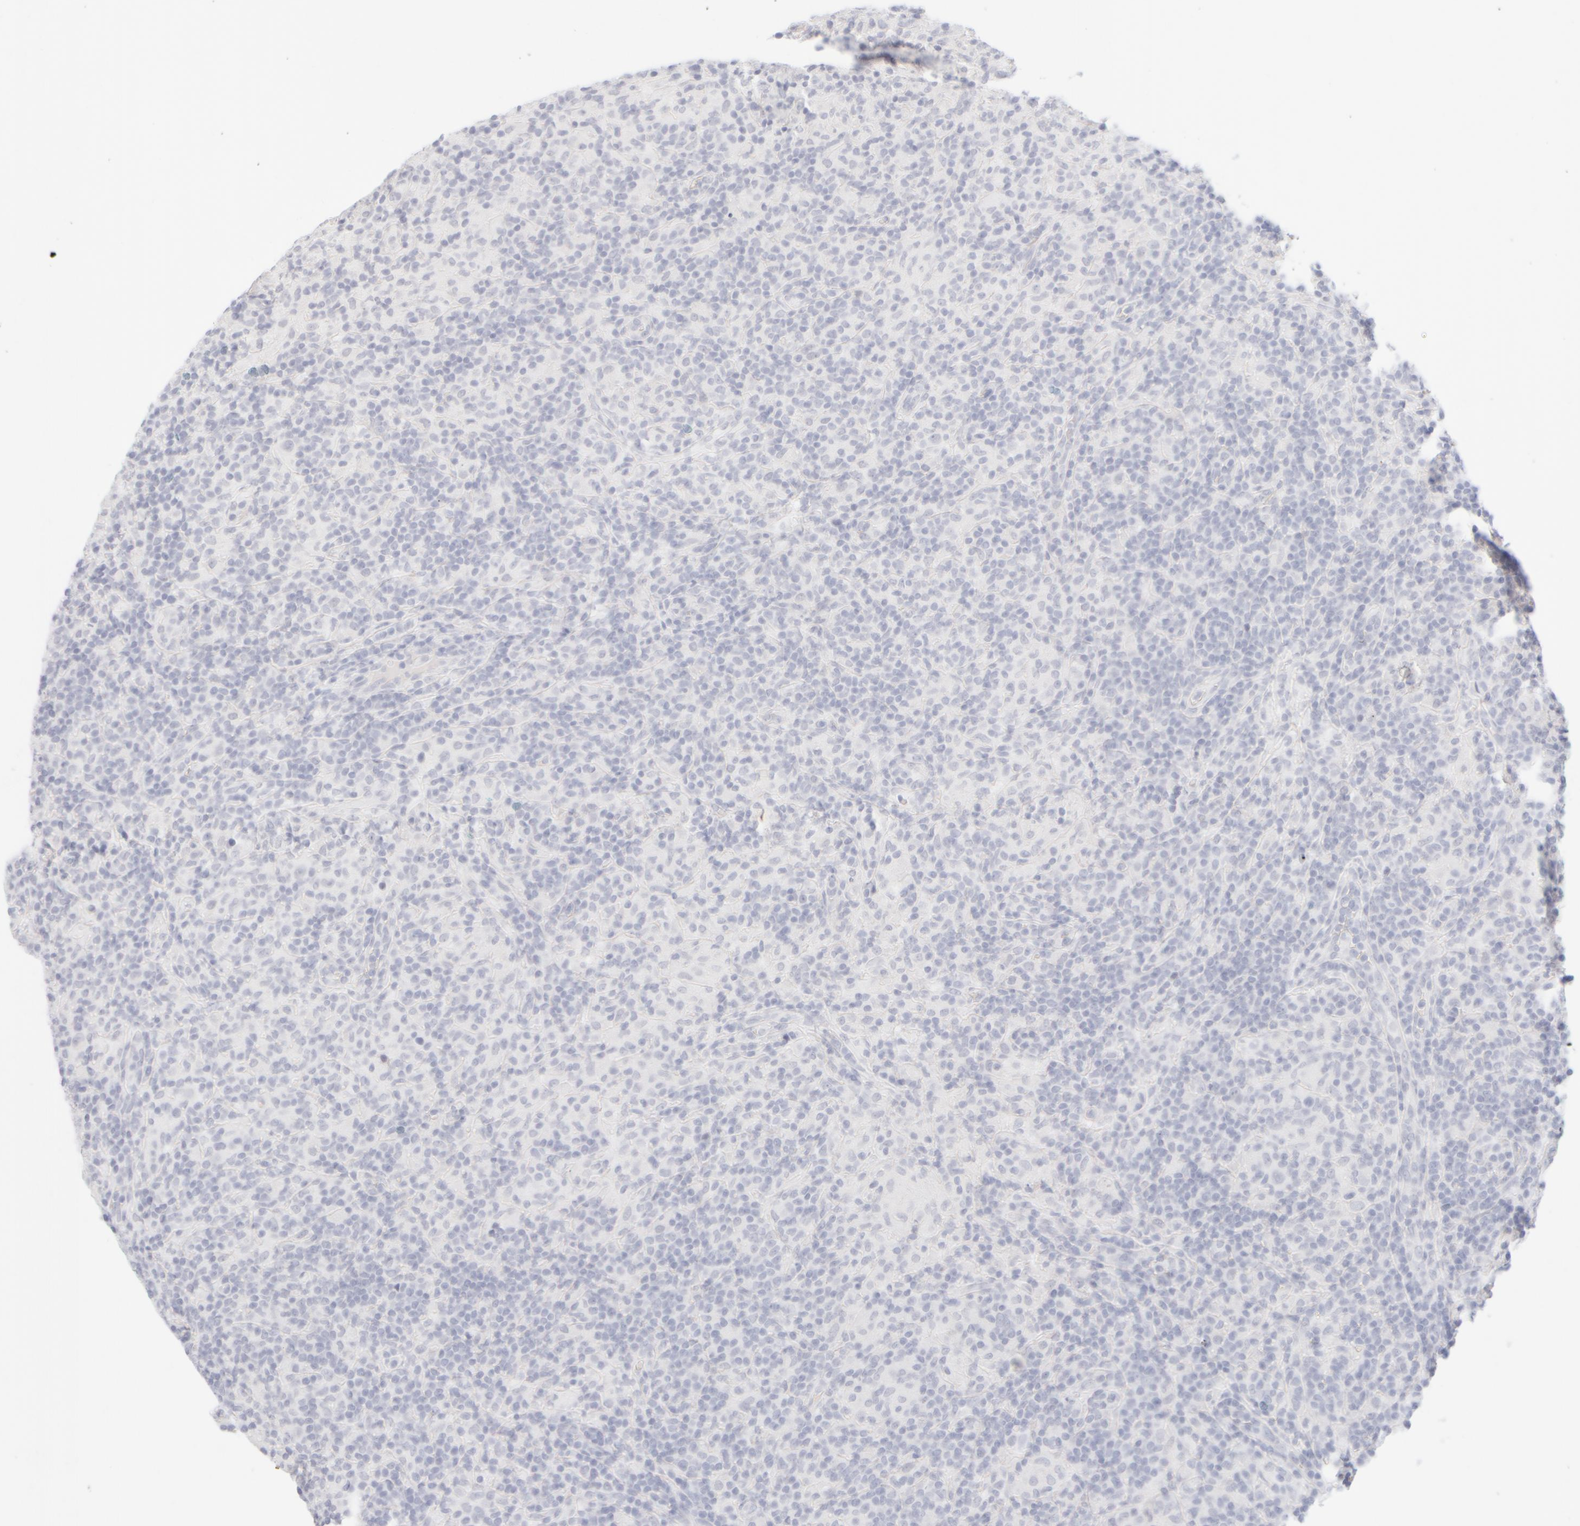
{"staining": {"intensity": "negative", "quantity": "none", "location": "none"}, "tissue": "lymphoma", "cell_type": "Tumor cells", "image_type": "cancer", "snomed": [{"axis": "morphology", "description": "Hodgkin's disease, NOS"}, {"axis": "topography", "description": "Lymph node"}], "caption": "Immunohistochemical staining of human Hodgkin's disease reveals no significant positivity in tumor cells. (Immunohistochemistry (ihc), brightfield microscopy, high magnification).", "gene": "KRT15", "patient": {"sex": "male", "age": 70}}